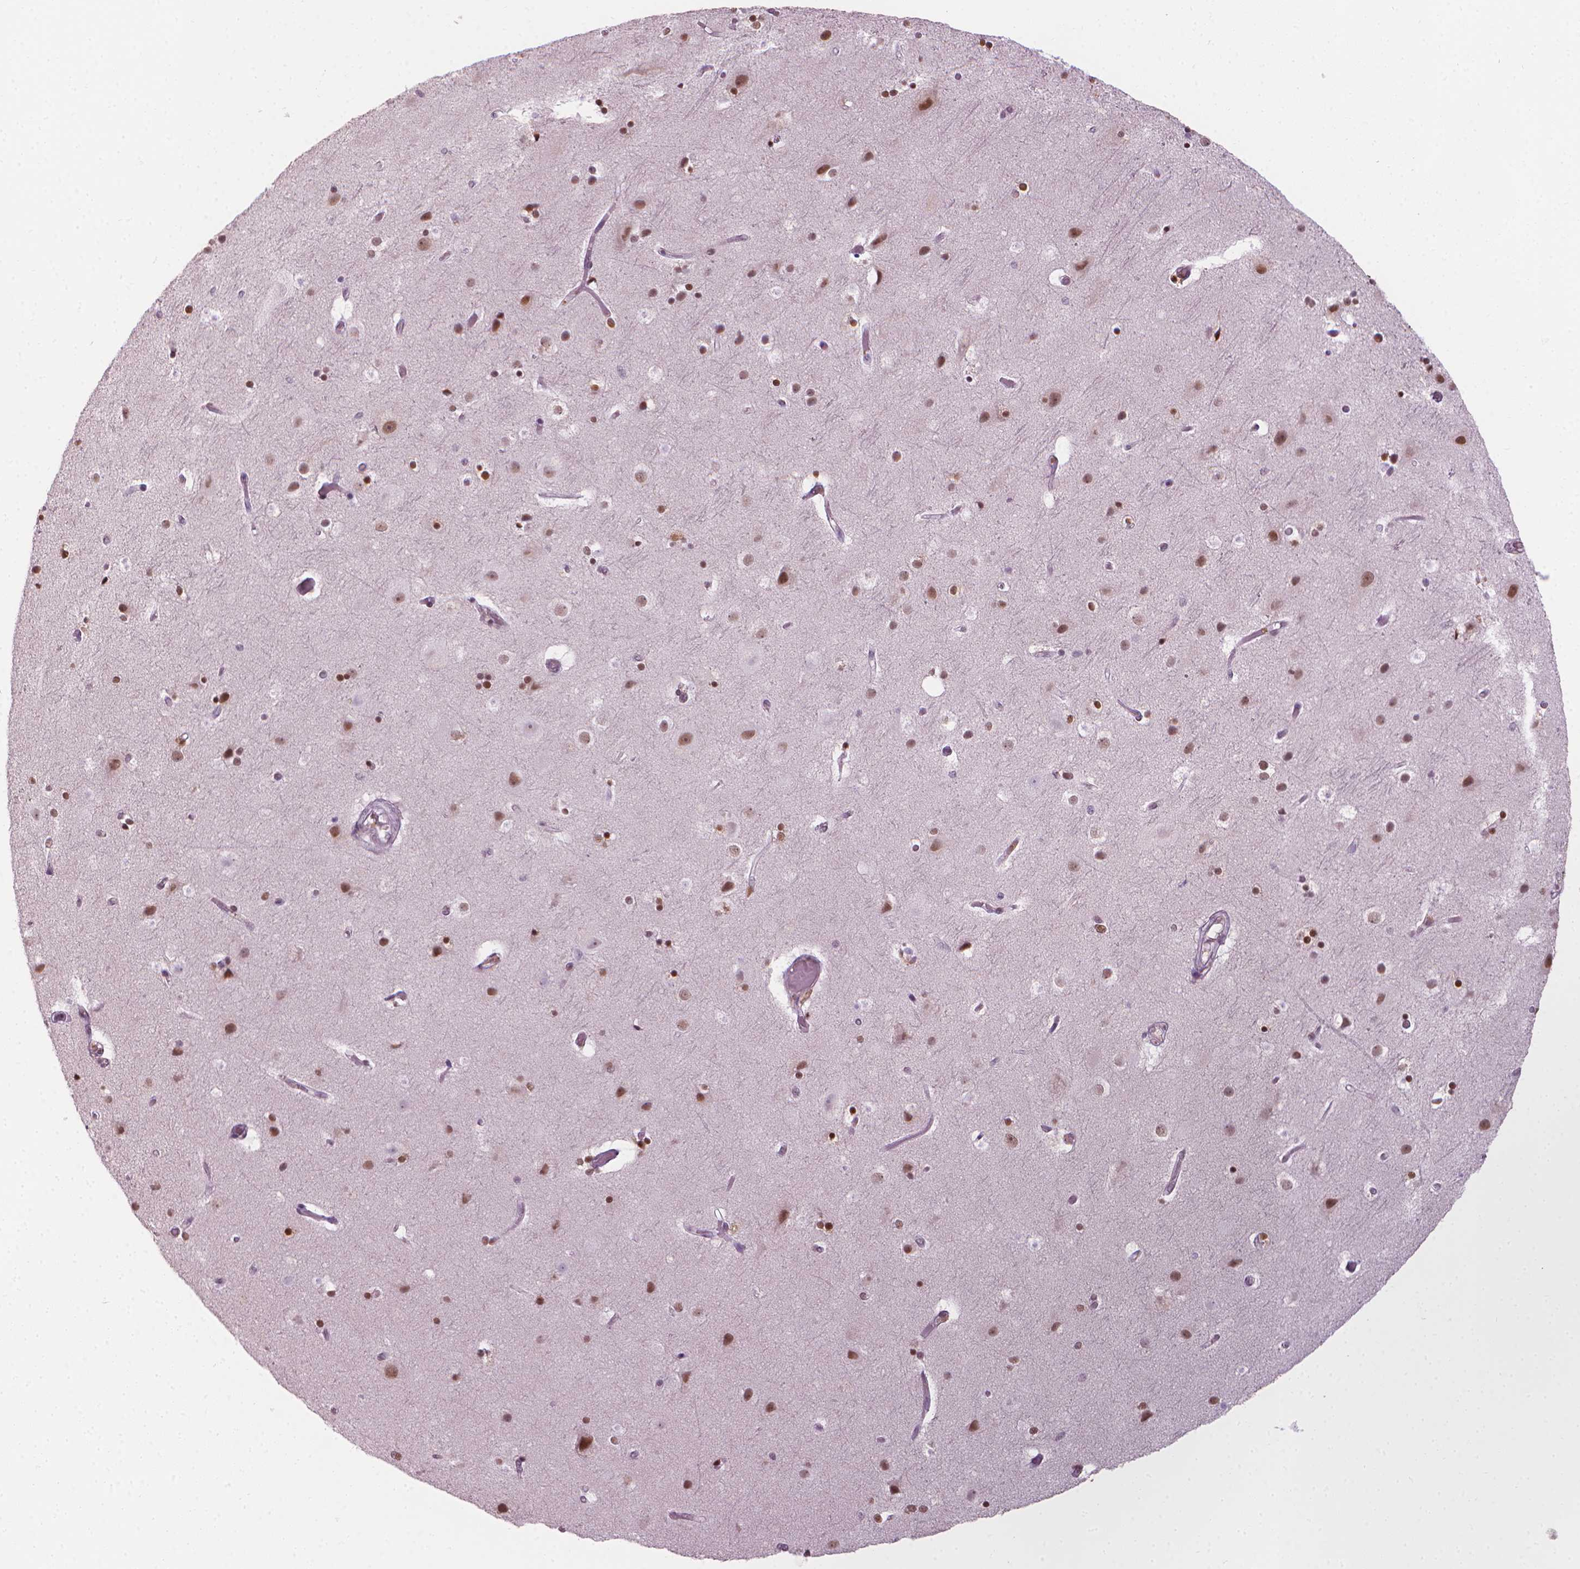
{"staining": {"intensity": "weak", "quantity": "25%-75%", "location": "nuclear"}, "tissue": "cerebral cortex", "cell_type": "Endothelial cells", "image_type": "normal", "snomed": [{"axis": "morphology", "description": "Normal tissue, NOS"}, {"axis": "topography", "description": "Cerebral cortex"}], "caption": "The immunohistochemical stain highlights weak nuclear staining in endothelial cells of normal cerebral cortex. Immunohistochemistry (ihc) stains the protein in brown and the nuclei are stained blue.", "gene": "CDKN1C", "patient": {"sex": "female", "age": 52}}